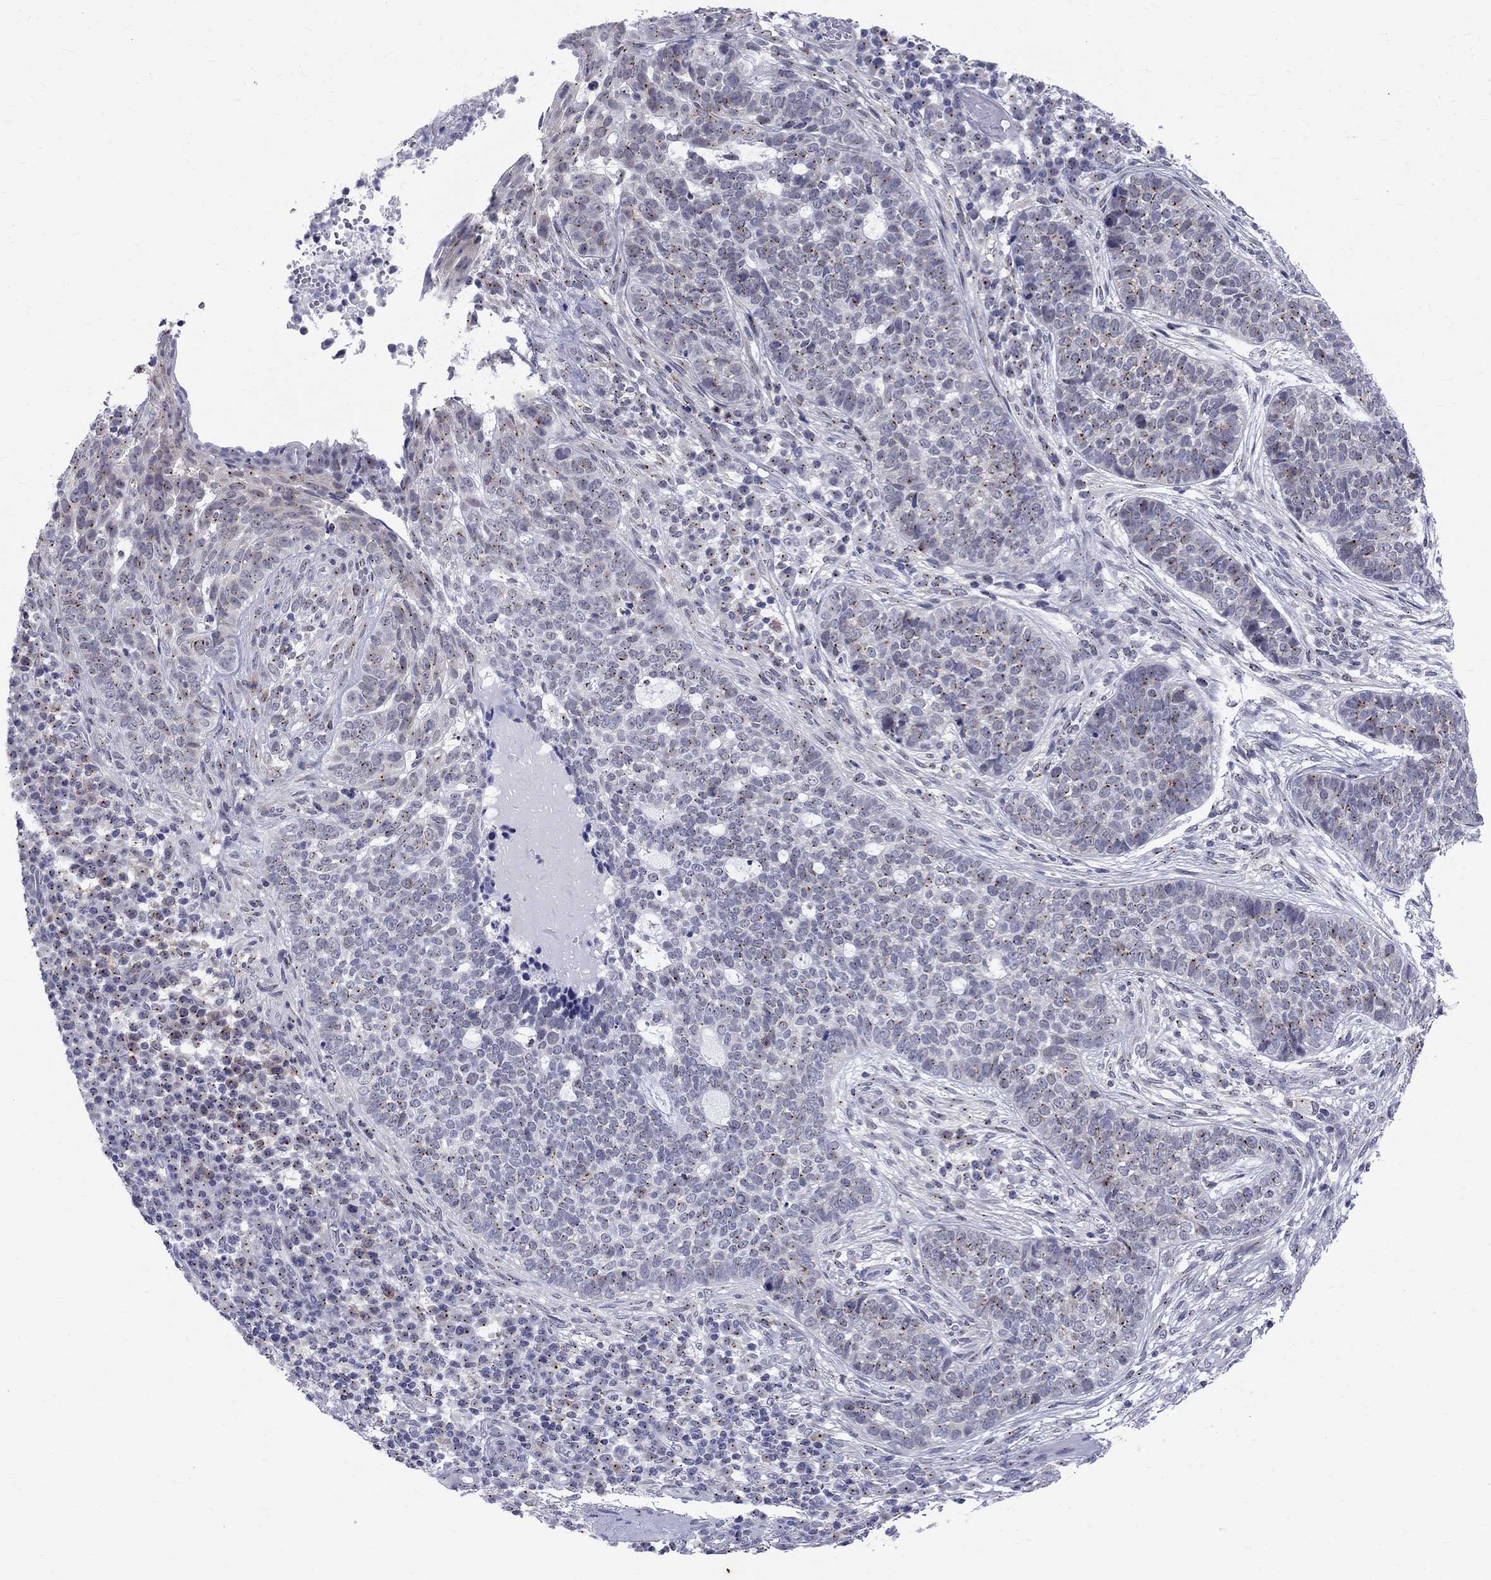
{"staining": {"intensity": "negative", "quantity": "none", "location": "none"}, "tissue": "skin cancer", "cell_type": "Tumor cells", "image_type": "cancer", "snomed": [{"axis": "morphology", "description": "Basal cell carcinoma"}, {"axis": "topography", "description": "Skin"}], "caption": "High magnification brightfield microscopy of skin cancer stained with DAB (brown) and counterstained with hematoxylin (blue): tumor cells show no significant expression. (Stains: DAB (3,3'-diaminobenzidine) immunohistochemistry with hematoxylin counter stain, Microscopy: brightfield microscopy at high magnification).", "gene": "CEP43", "patient": {"sex": "female", "age": 69}}